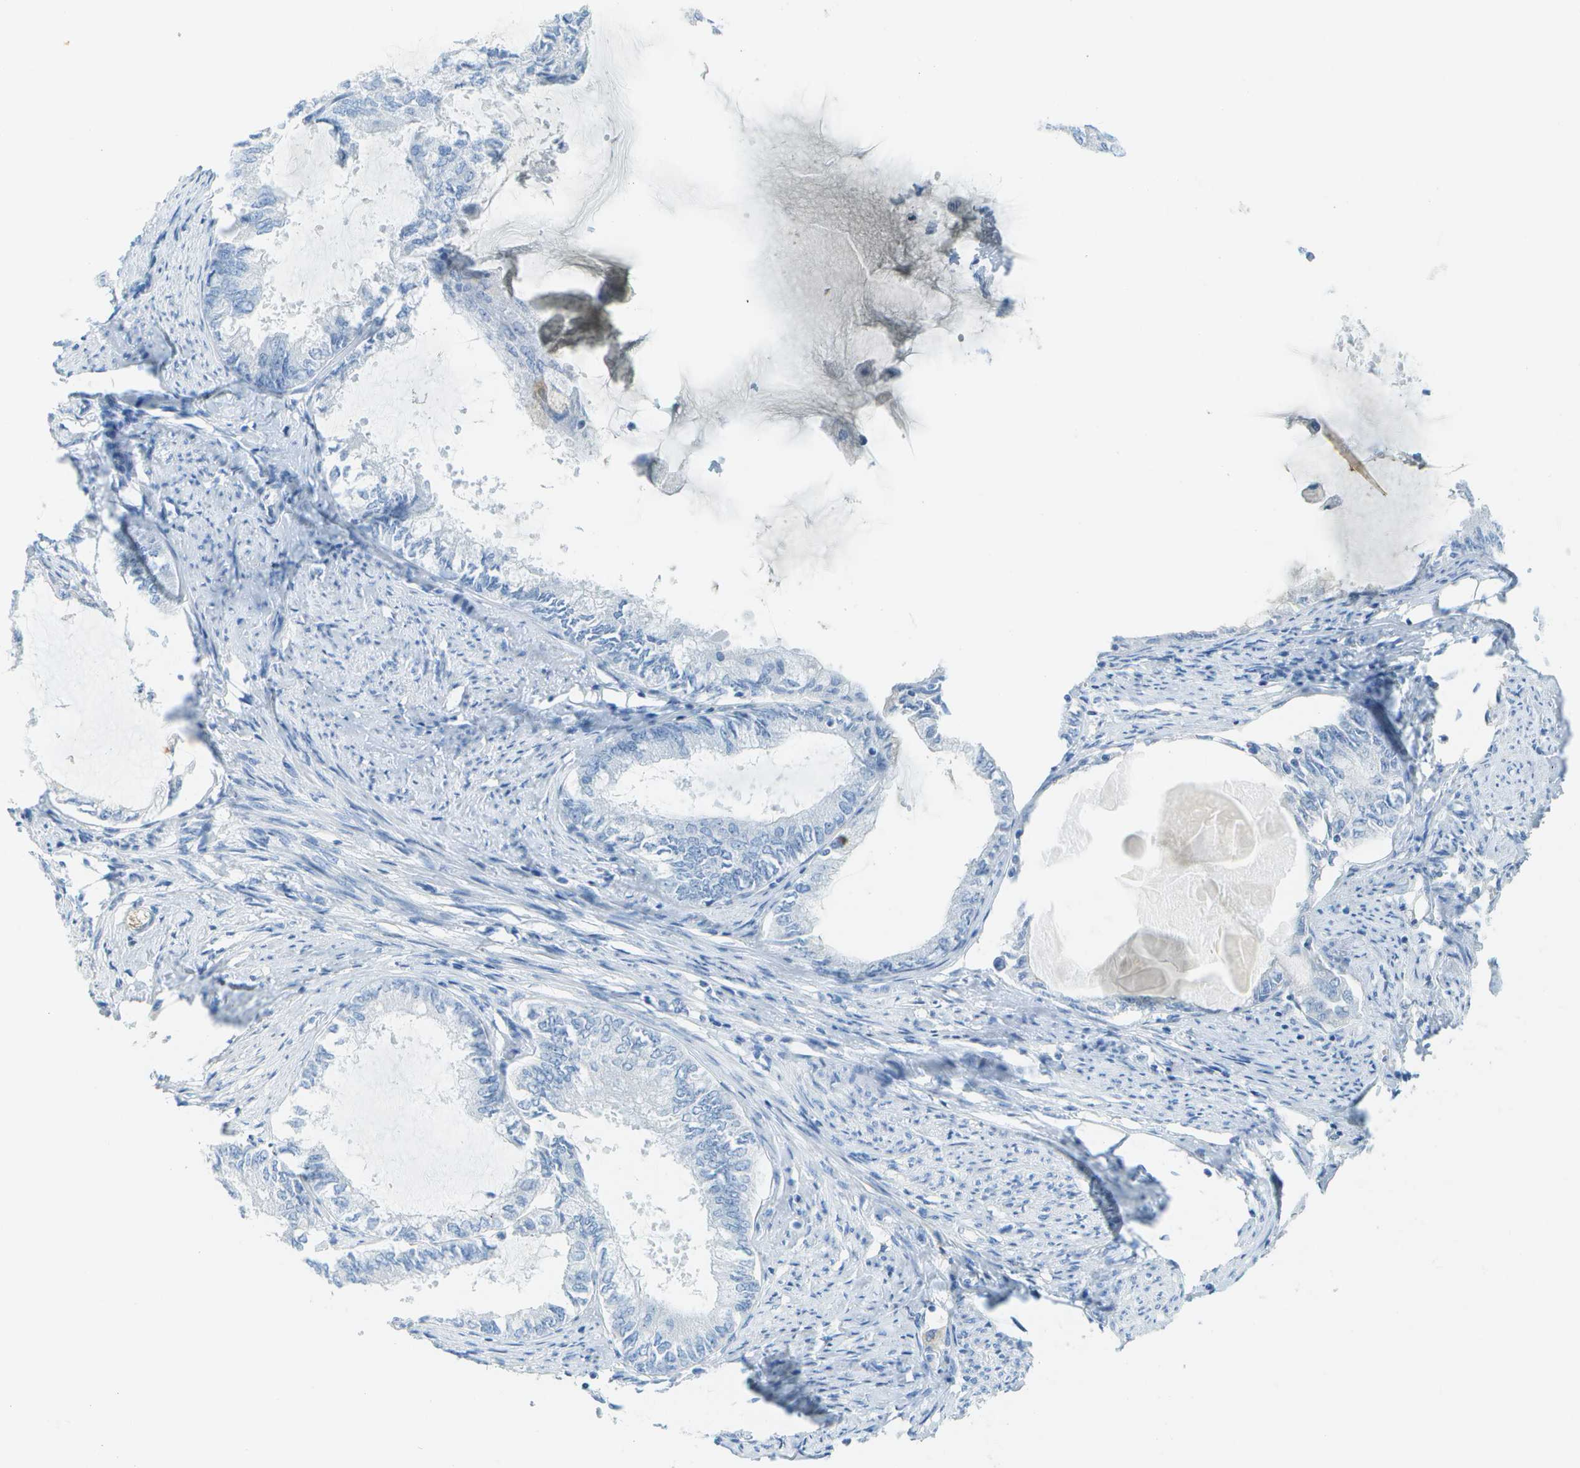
{"staining": {"intensity": "negative", "quantity": "none", "location": "none"}, "tissue": "endometrial cancer", "cell_type": "Tumor cells", "image_type": "cancer", "snomed": [{"axis": "morphology", "description": "Adenocarcinoma, NOS"}, {"axis": "topography", "description": "Endometrium"}], "caption": "This is an IHC micrograph of endometrial cancer (adenocarcinoma). There is no staining in tumor cells.", "gene": "C1S", "patient": {"sex": "female", "age": 86}}